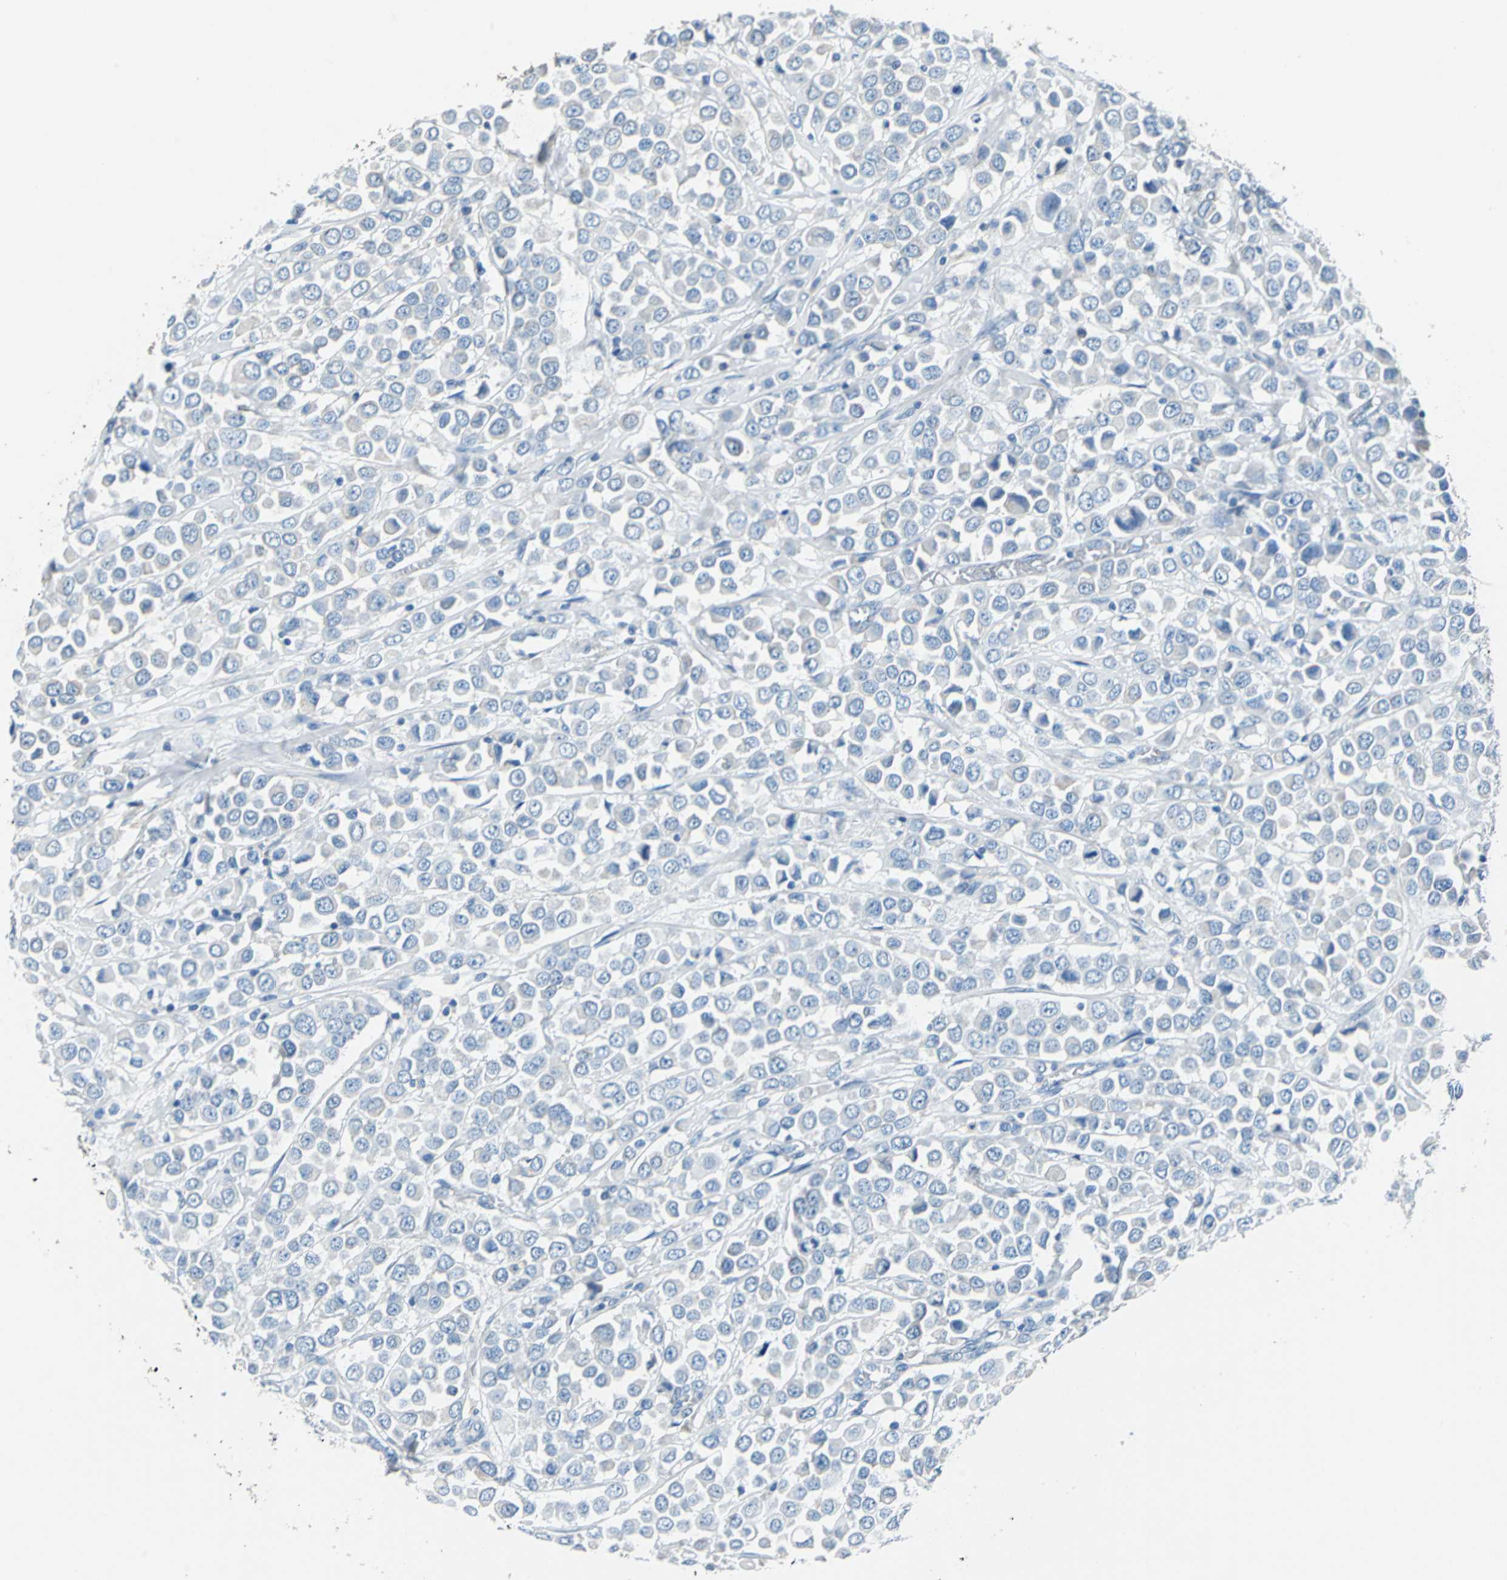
{"staining": {"intensity": "negative", "quantity": "none", "location": "none"}, "tissue": "breast cancer", "cell_type": "Tumor cells", "image_type": "cancer", "snomed": [{"axis": "morphology", "description": "Duct carcinoma"}, {"axis": "topography", "description": "Breast"}], "caption": "DAB (3,3'-diaminobenzidine) immunohistochemical staining of human intraductal carcinoma (breast) exhibits no significant positivity in tumor cells.", "gene": "TEX264", "patient": {"sex": "female", "age": 61}}